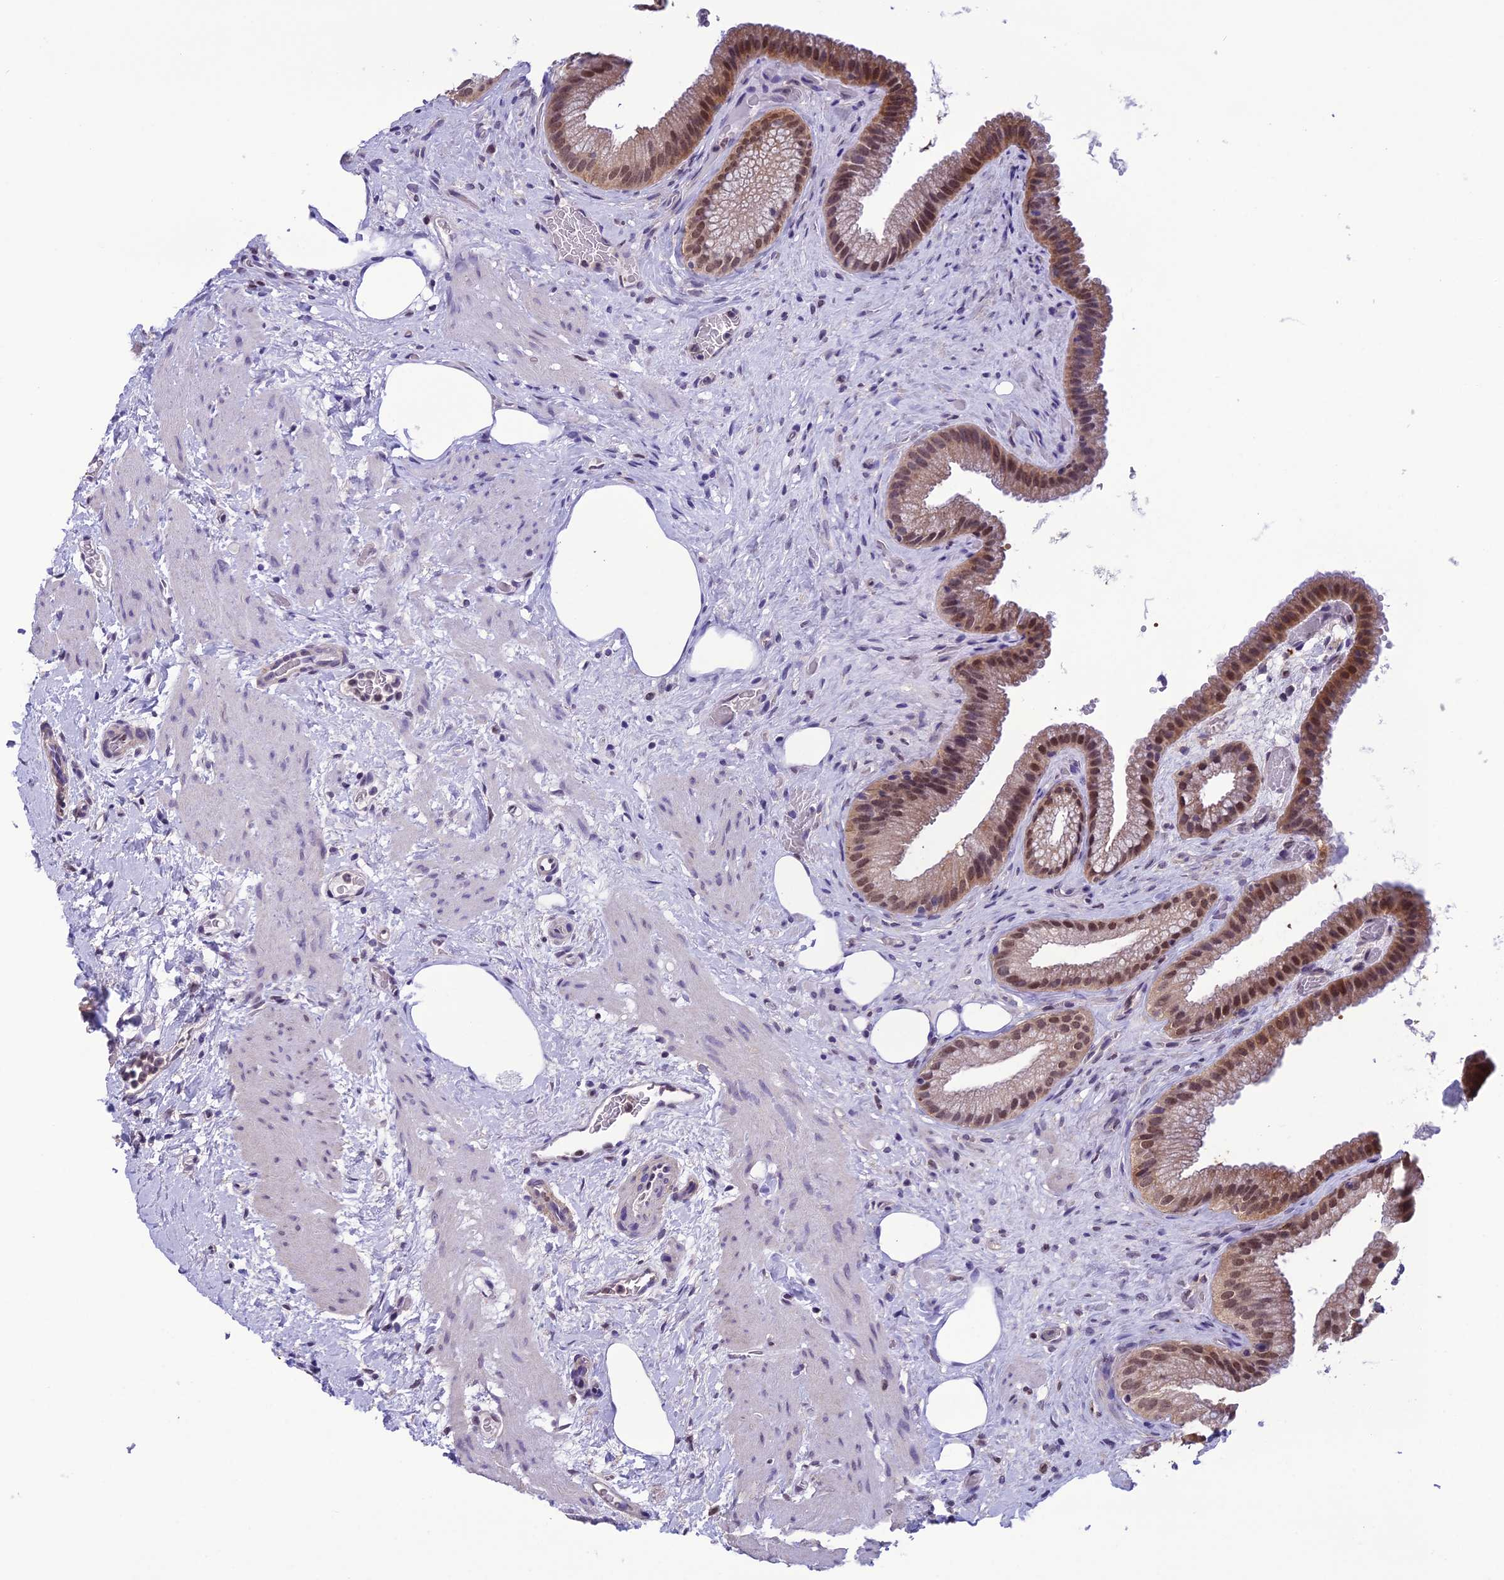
{"staining": {"intensity": "moderate", "quantity": ">75%", "location": "cytoplasmic/membranous,nuclear"}, "tissue": "gallbladder", "cell_type": "Glandular cells", "image_type": "normal", "snomed": [{"axis": "morphology", "description": "Normal tissue, NOS"}, {"axis": "morphology", "description": "Inflammation, NOS"}, {"axis": "topography", "description": "Gallbladder"}], "caption": "IHC histopathology image of unremarkable human gallbladder stained for a protein (brown), which demonstrates medium levels of moderate cytoplasmic/membranous,nuclear expression in approximately >75% of glandular cells.", "gene": "MIS12", "patient": {"sex": "male", "age": 51}}